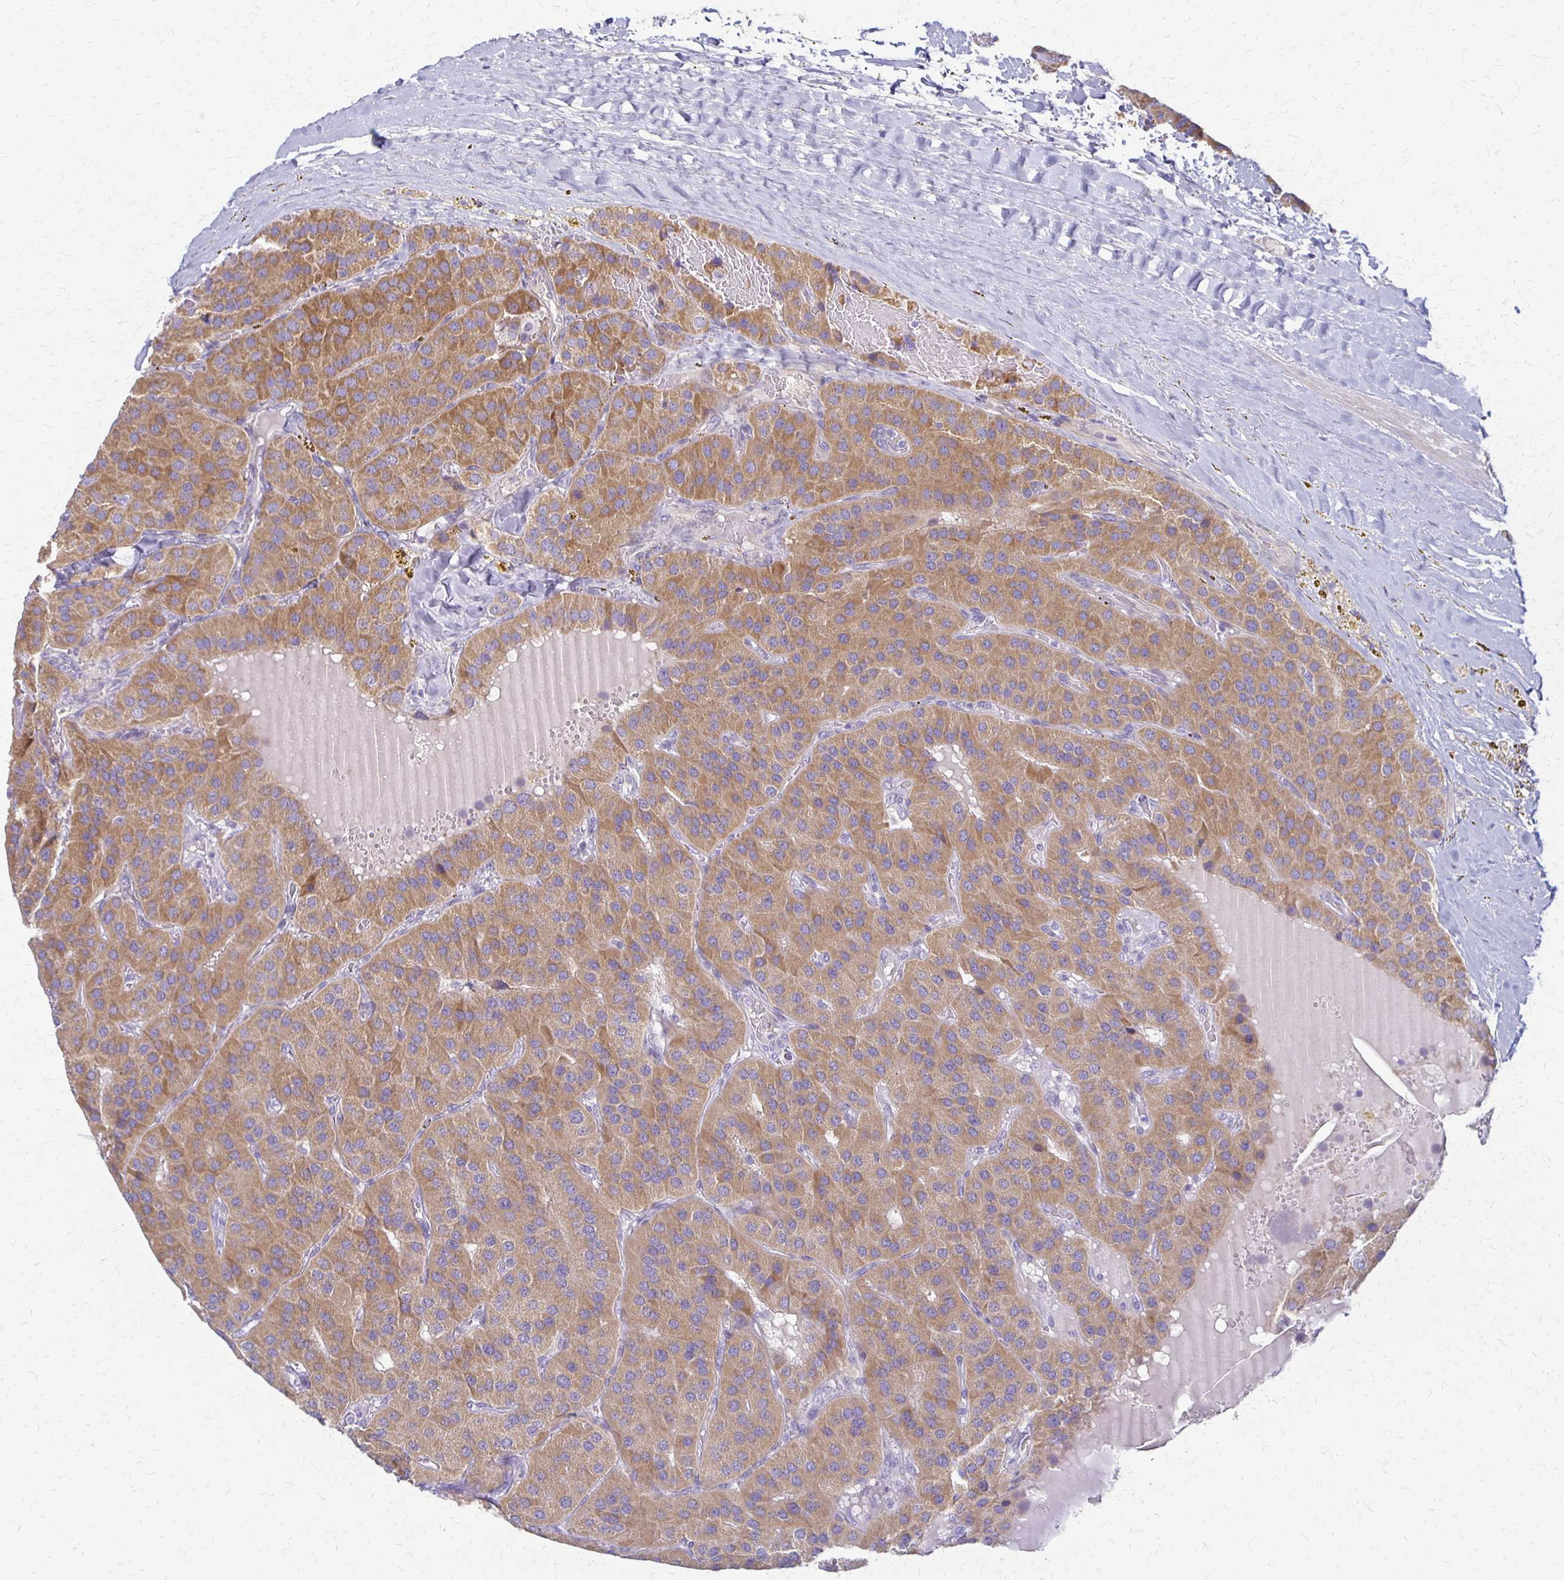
{"staining": {"intensity": "moderate", "quantity": ">75%", "location": "cytoplasmic/membranous"}, "tissue": "parathyroid gland", "cell_type": "Glandular cells", "image_type": "normal", "snomed": [{"axis": "morphology", "description": "Normal tissue, NOS"}, {"axis": "morphology", "description": "Adenoma, NOS"}, {"axis": "topography", "description": "Parathyroid gland"}], "caption": "Protein staining demonstrates moderate cytoplasmic/membranous expression in approximately >75% of glandular cells in benign parathyroid gland.", "gene": "RHOC", "patient": {"sex": "female", "age": 86}}